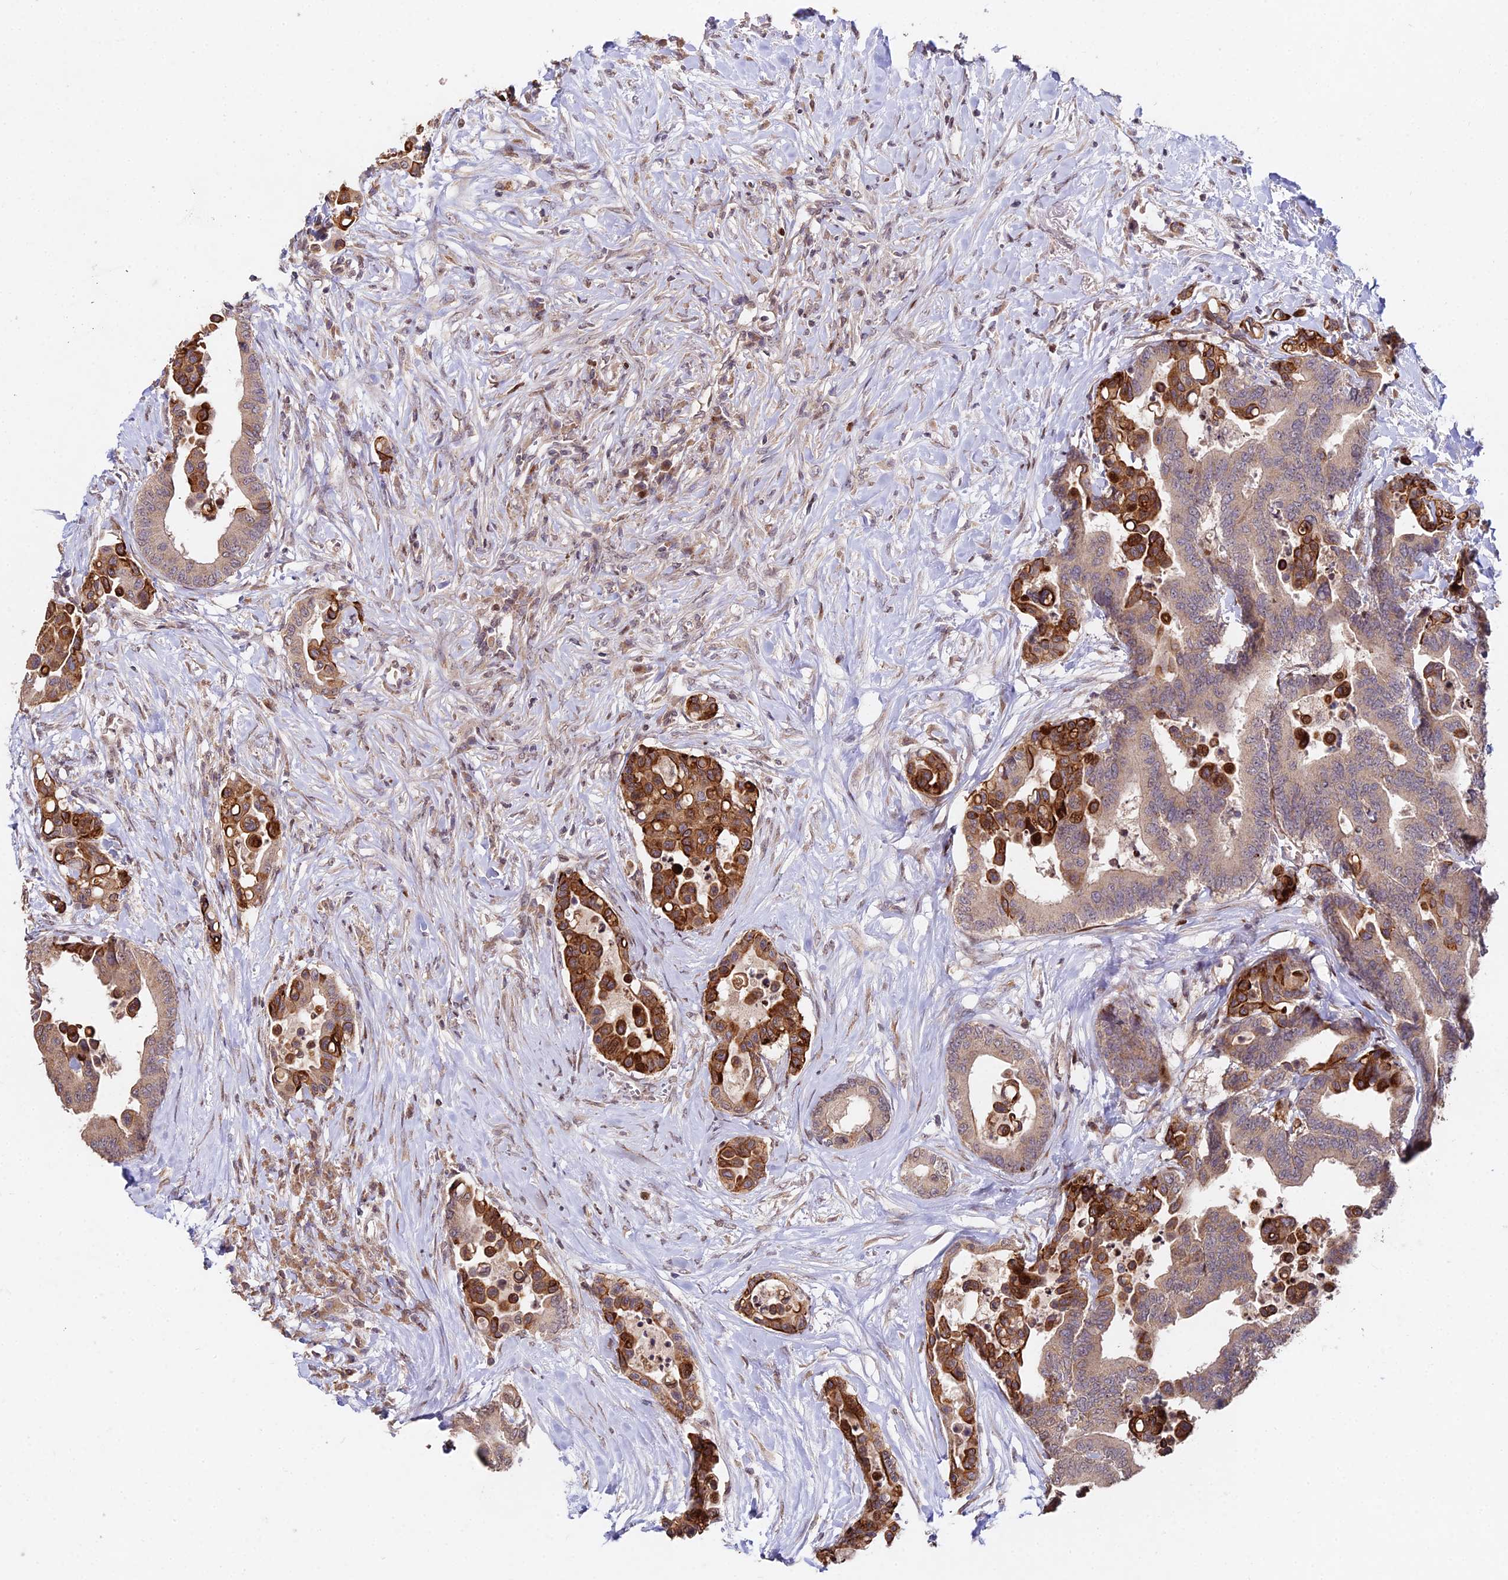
{"staining": {"intensity": "strong", "quantity": "25%-75%", "location": "cytoplasmic/membranous"}, "tissue": "colorectal cancer", "cell_type": "Tumor cells", "image_type": "cancer", "snomed": [{"axis": "morphology", "description": "Normal tissue, NOS"}, {"axis": "morphology", "description": "Adenocarcinoma, NOS"}, {"axis": "topography", "description": "Colon"}], "caption": "Brown immunohistochemical staining in colorectal cancer (adenocarcinoma) shows strong cytoplasmic/membranous positivity in approximately 25%-75% of tumor cells. The staining was performed using DAB (3,3'-diaminobenzidine) to visualize the protein expression in brown, while the nuclei were stained in blue with hematoxylin (Magnification: 20x).", "gene": "RBMS2", "patient": {"sex": "male", "age": 82}}